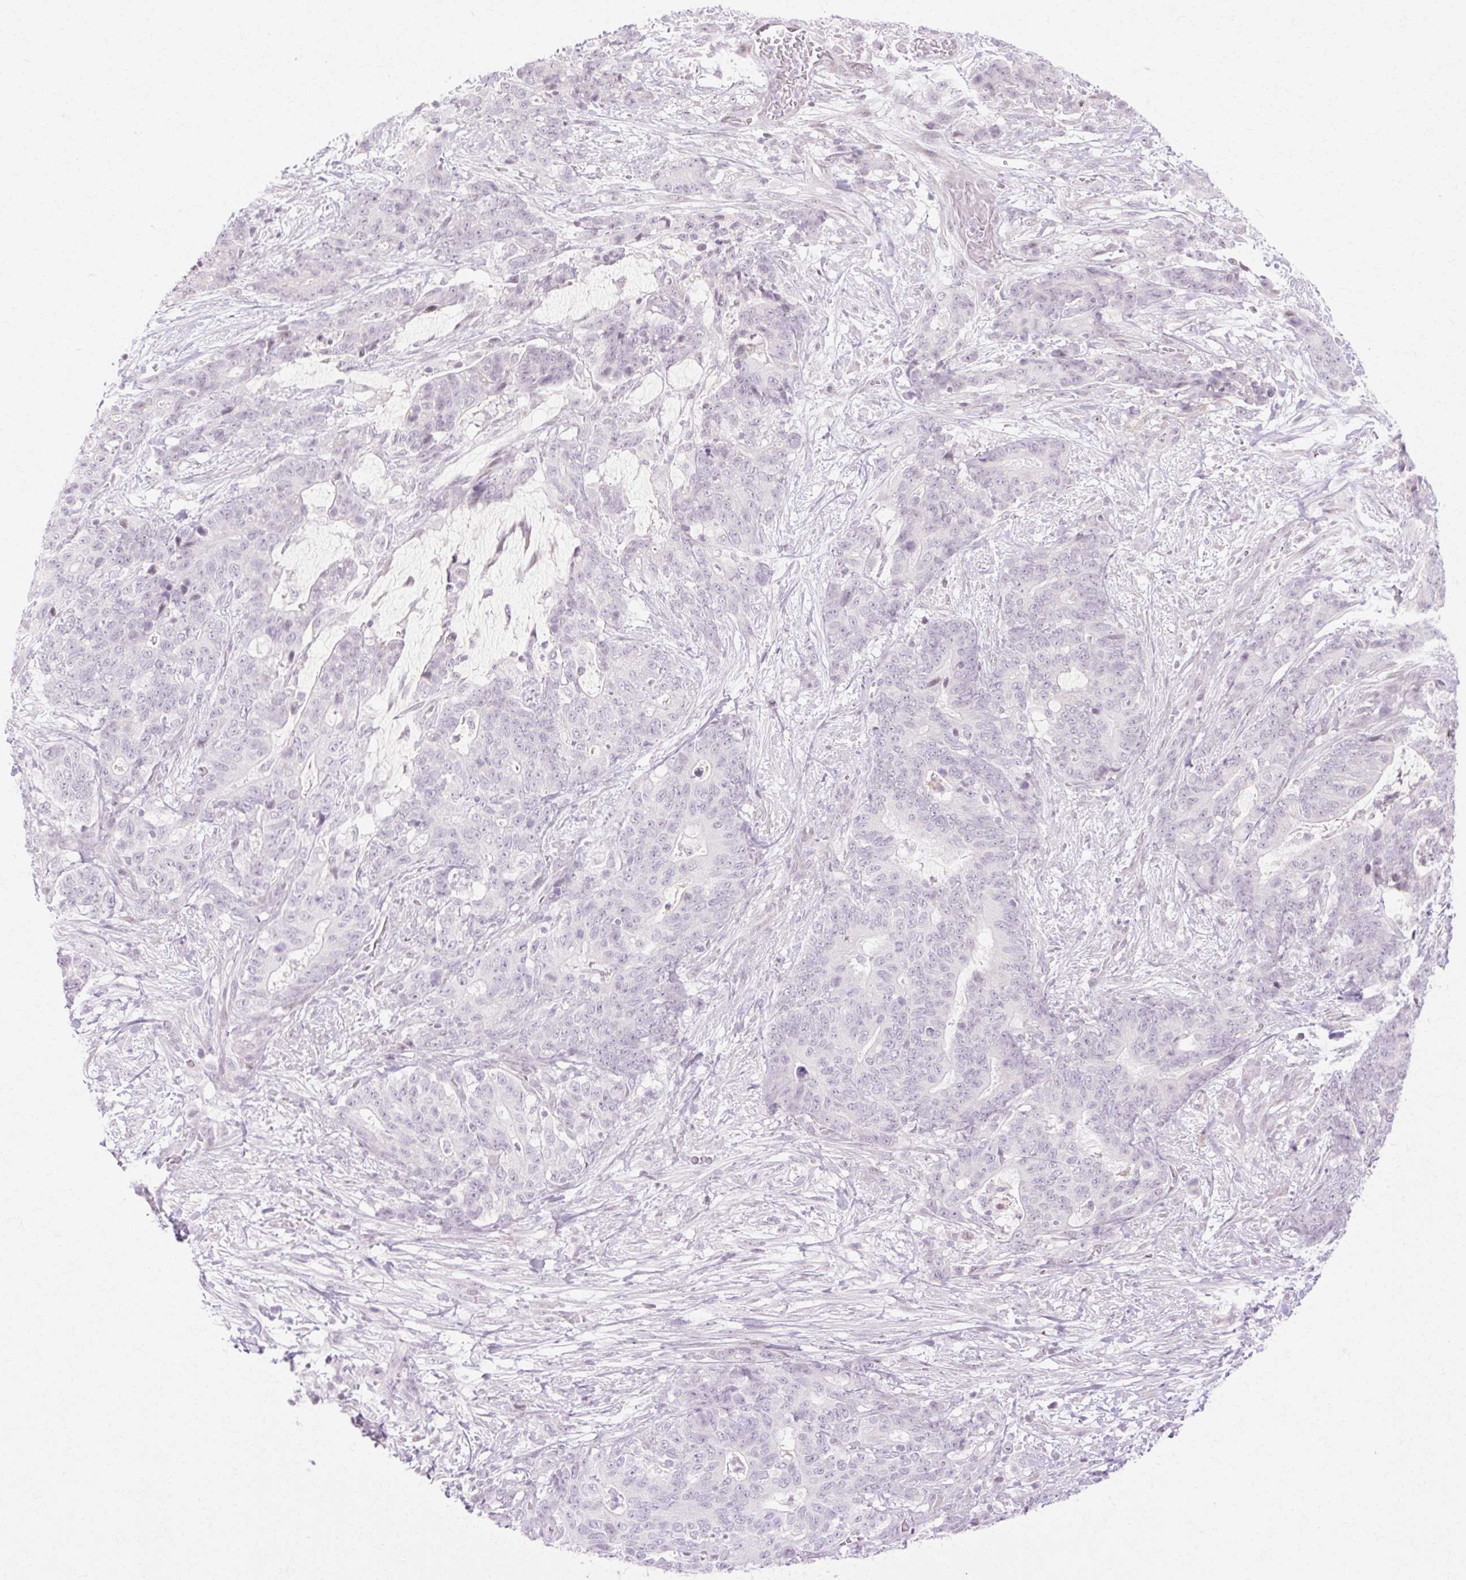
{"staining": {"intensity": "negative", "quantity": "none", "location": "none"}, "tissue": "stomach cancer", "cell_type": "Tumor cells", "image_type": "cancer", "snomed": [{"axis": "morphology", "description": "Normal tissue, NOS"}, {"axis": "morphology", "description": "Adenocarcinoma, NOS"}, {"axis": "topography", "description": "Stomach"}], "caption": "There is no significant positivity in tumor cells of adenocarcinoma (stomach).", "gene": "C3orf49", "patient": {"sex": "female", "age": 64}}